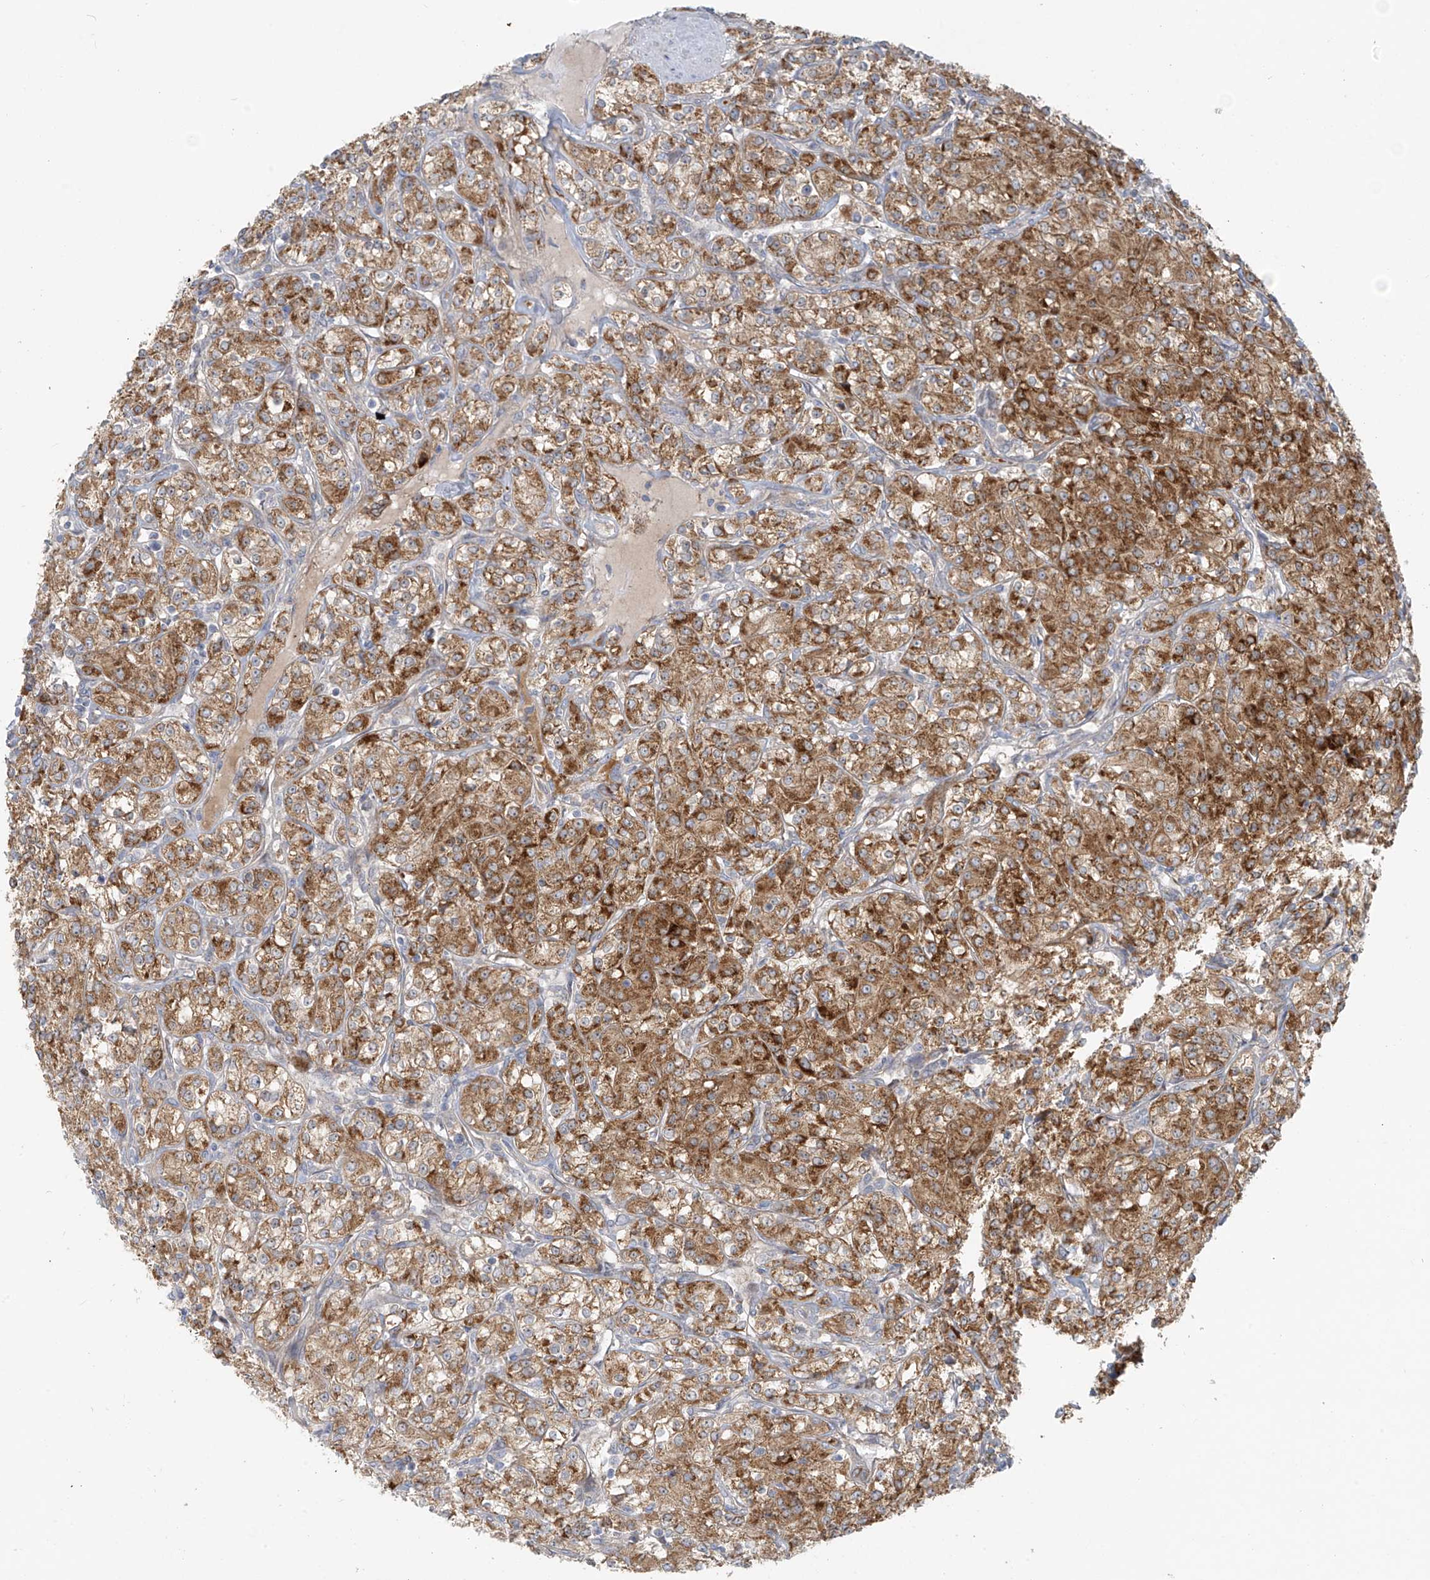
{"staining": {"intensity": "moderate", "quantity": ">75%", "location": "cytoplasmic/membranous"}, "tissue": "renal cancer", "cell_type": "Tumor cells", "image_type": "cancer", "snomed": [{"axis": "morphology", "description": "Adenocarcinoma, NOS"}, {"axis": "topography", "description": "Kidney"}], "caption": "Immunohistochemical staining of adenocarcinoma (renal) reveals moderate cytoplasmic/membranous protein expression in approximately >75% of tumor cells.", "gene": "LZTS3", "patient": {"sex": "male", "age": 77}}